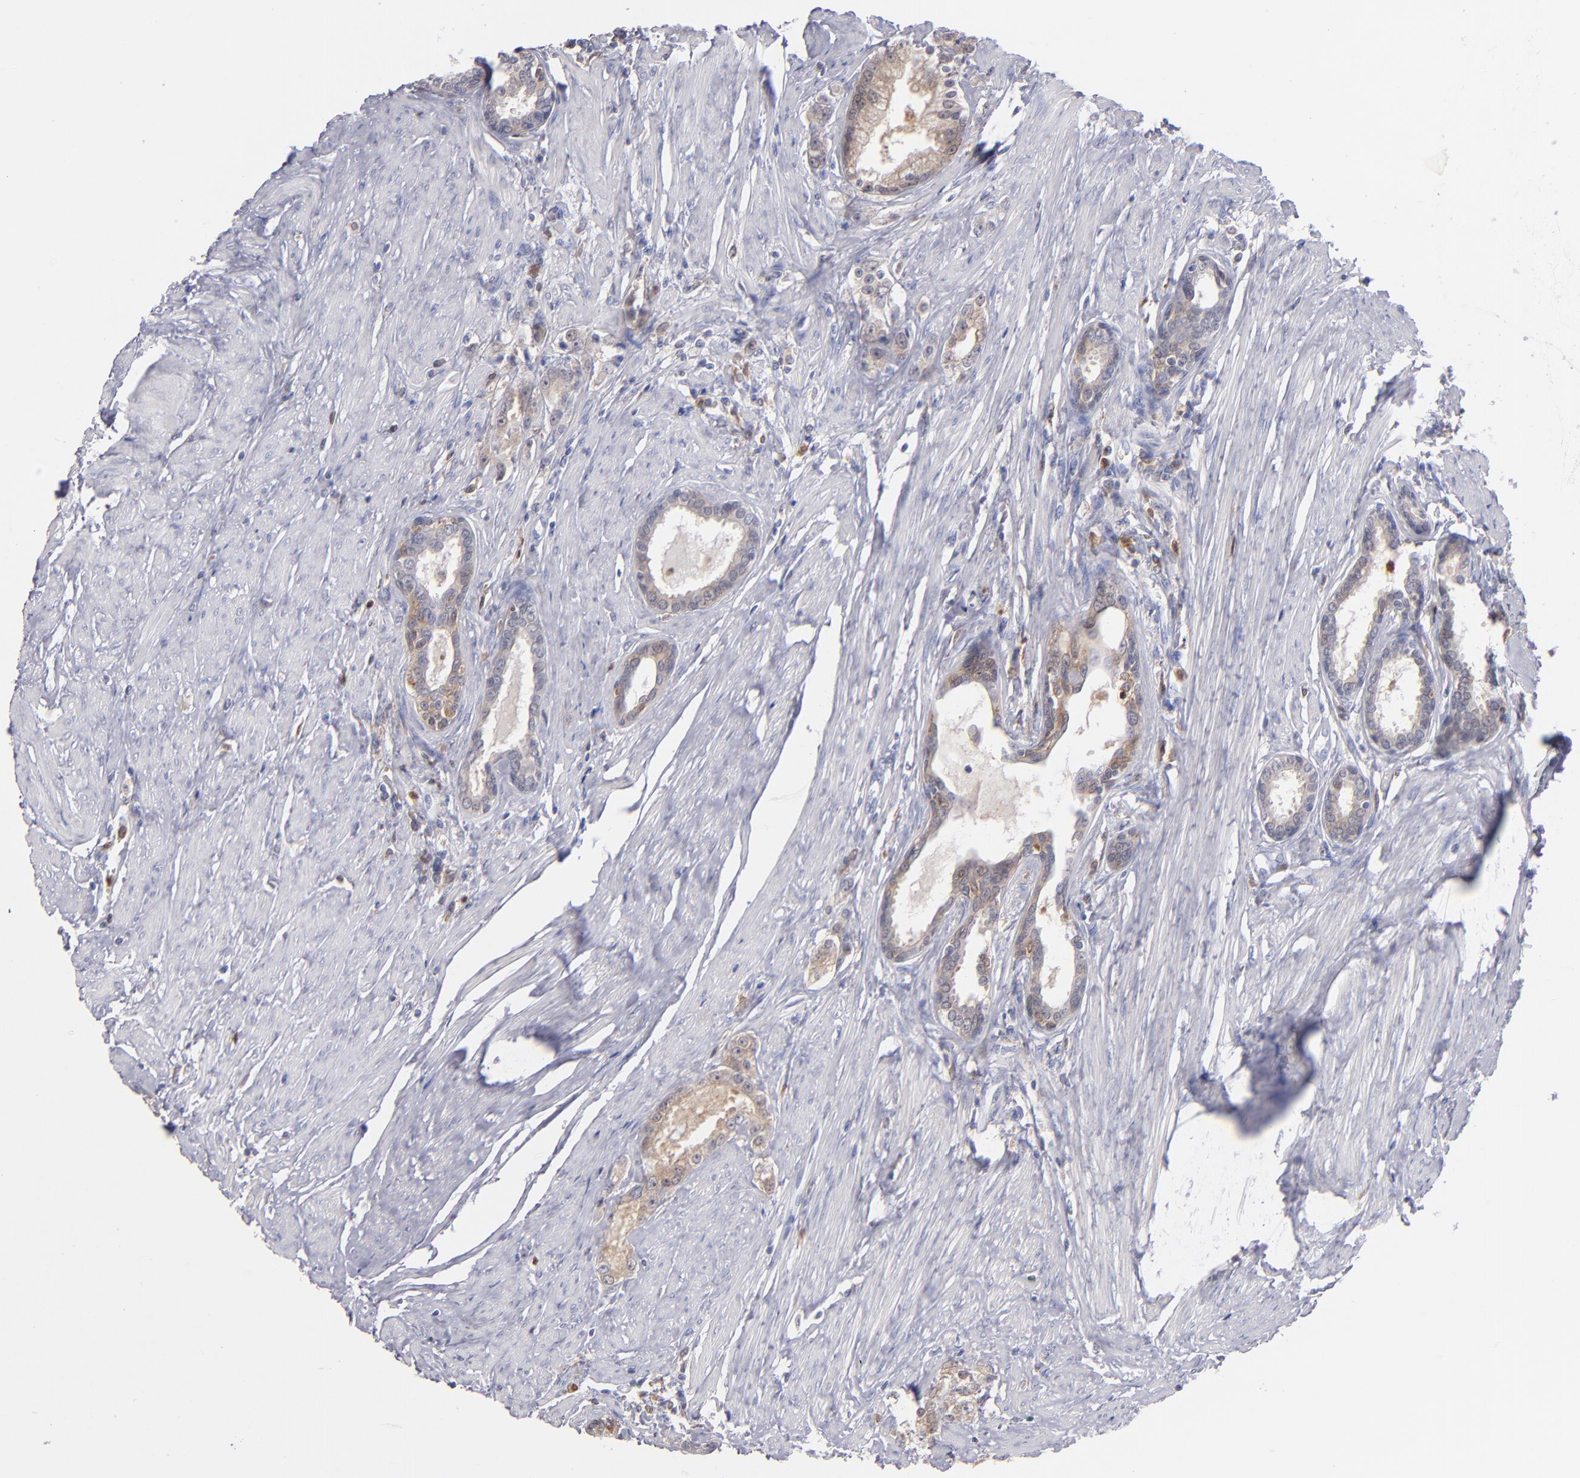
{"staining": {"intensity": "weak", "quantity": "<25%", "location": "cytoplasmic/membranous"}, "tissue": "prostate cancer", "cell_type": "Tumor cells", "image_type": "cancer", "snomed": [{"axis": "morphology", "description": "Adenocarcinoma, Medium grade"}, {"axis": "topography", "description": "Prostate"}], "caption": "Tumor cells are negative for brown protein staining in prostate medium-grade adenocarcinoma.", "gene": "PRKCD", "patient": {"sex": "male", "age": 72}}